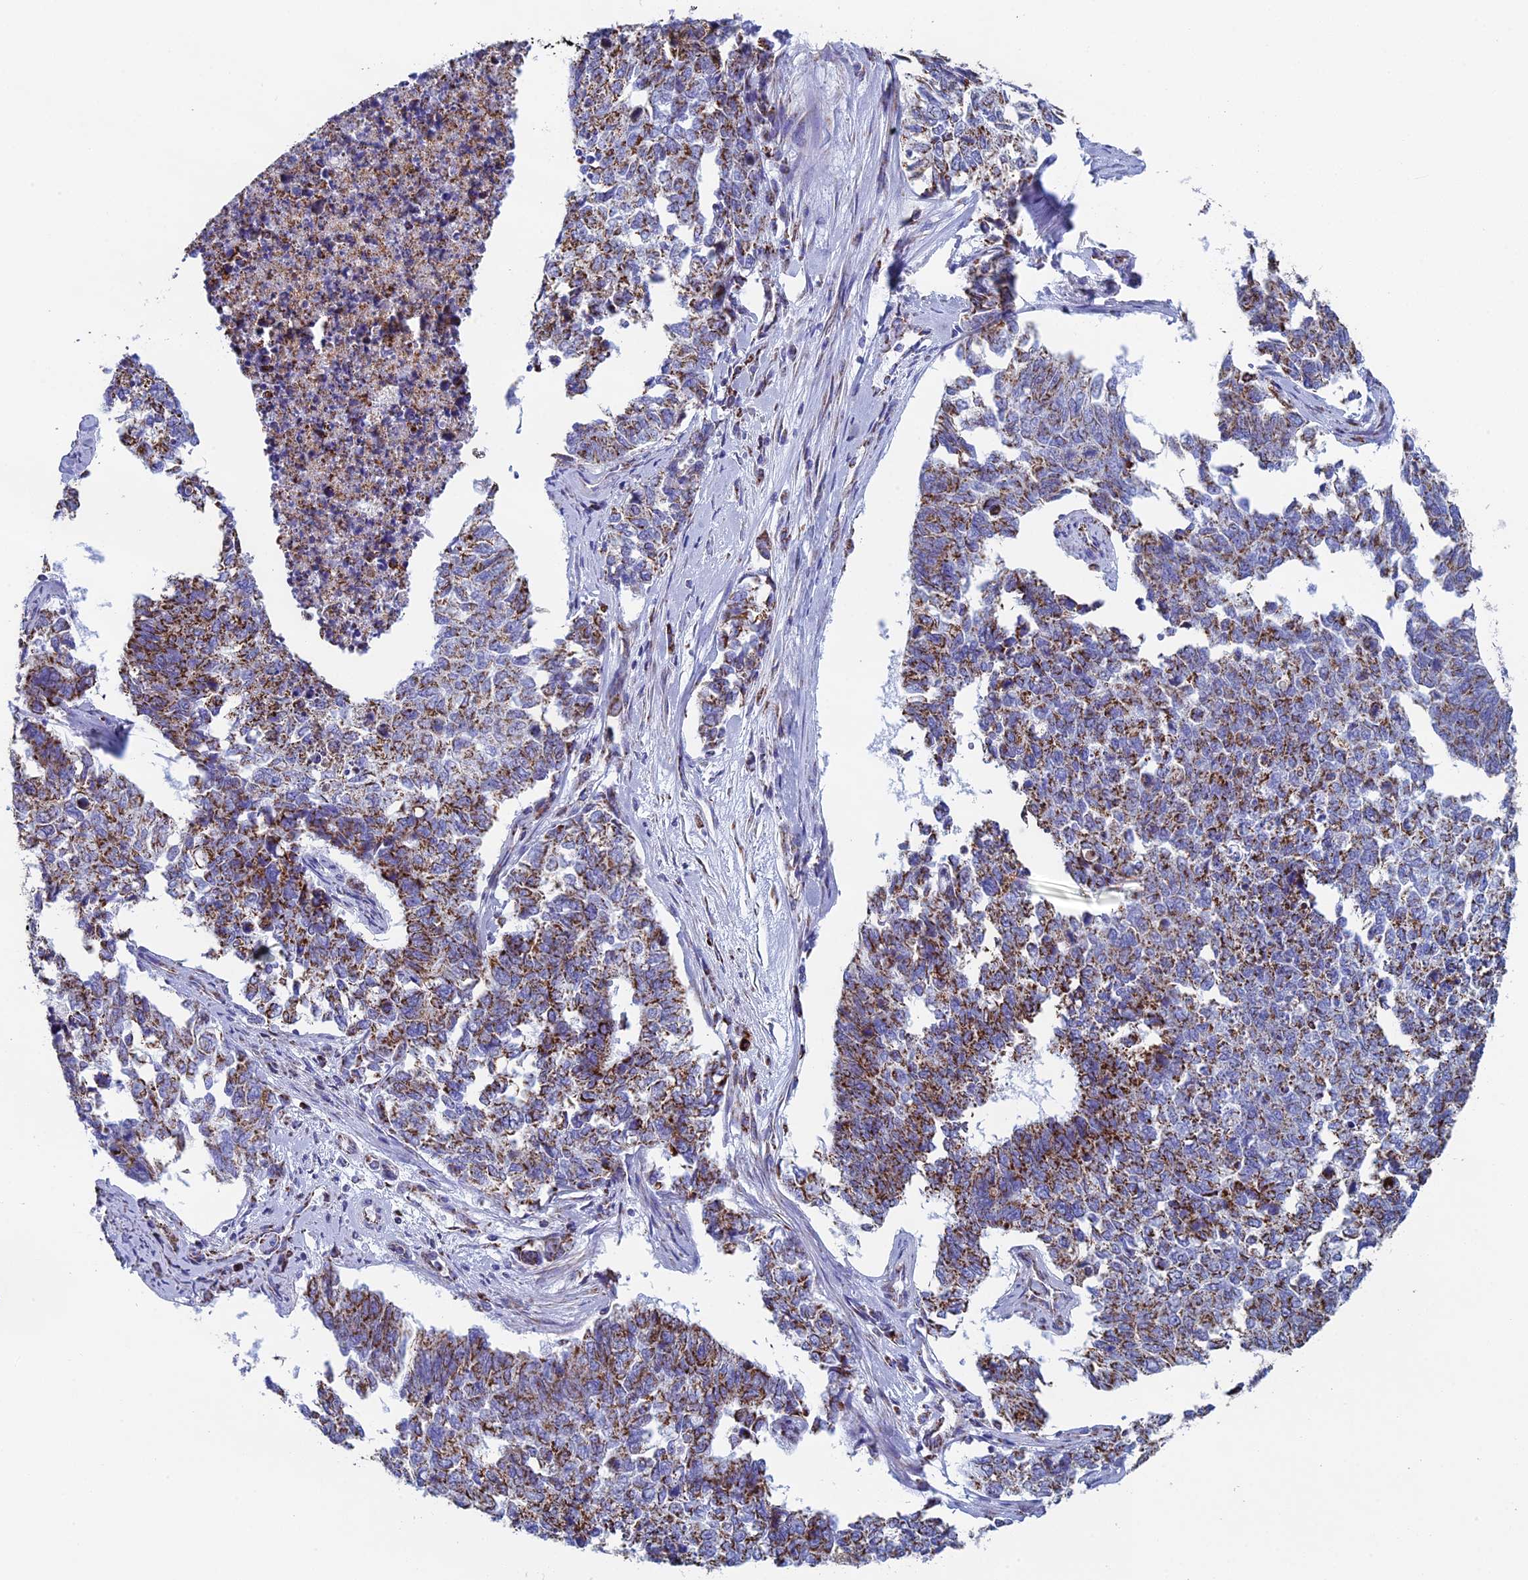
{"staining": {"intensity": "moderate", "quantity": ">75%", "location": "cytoplasmic/membranous"}, "tissue": "cervical cancer", "cell_type": "Tumor cells", "image_type": "cancer", "snomed": [{"axis": "morphology", "description": "Squamous cell carcinoma, NOS"}, {"axis": "topography", "description": "Cervix"}], "caption": "Immunohistochemical staining of human cervical squamous cell carcinoma exhibits medium levels of moderate cytoplasmic/membranous protein staining in approximately >75% of tumor cells. (Brightfield microscopy of DAB IHC at high magnification).", "gene": "UQCRFS1", "patient": {"sex": "female", "age": 63}}